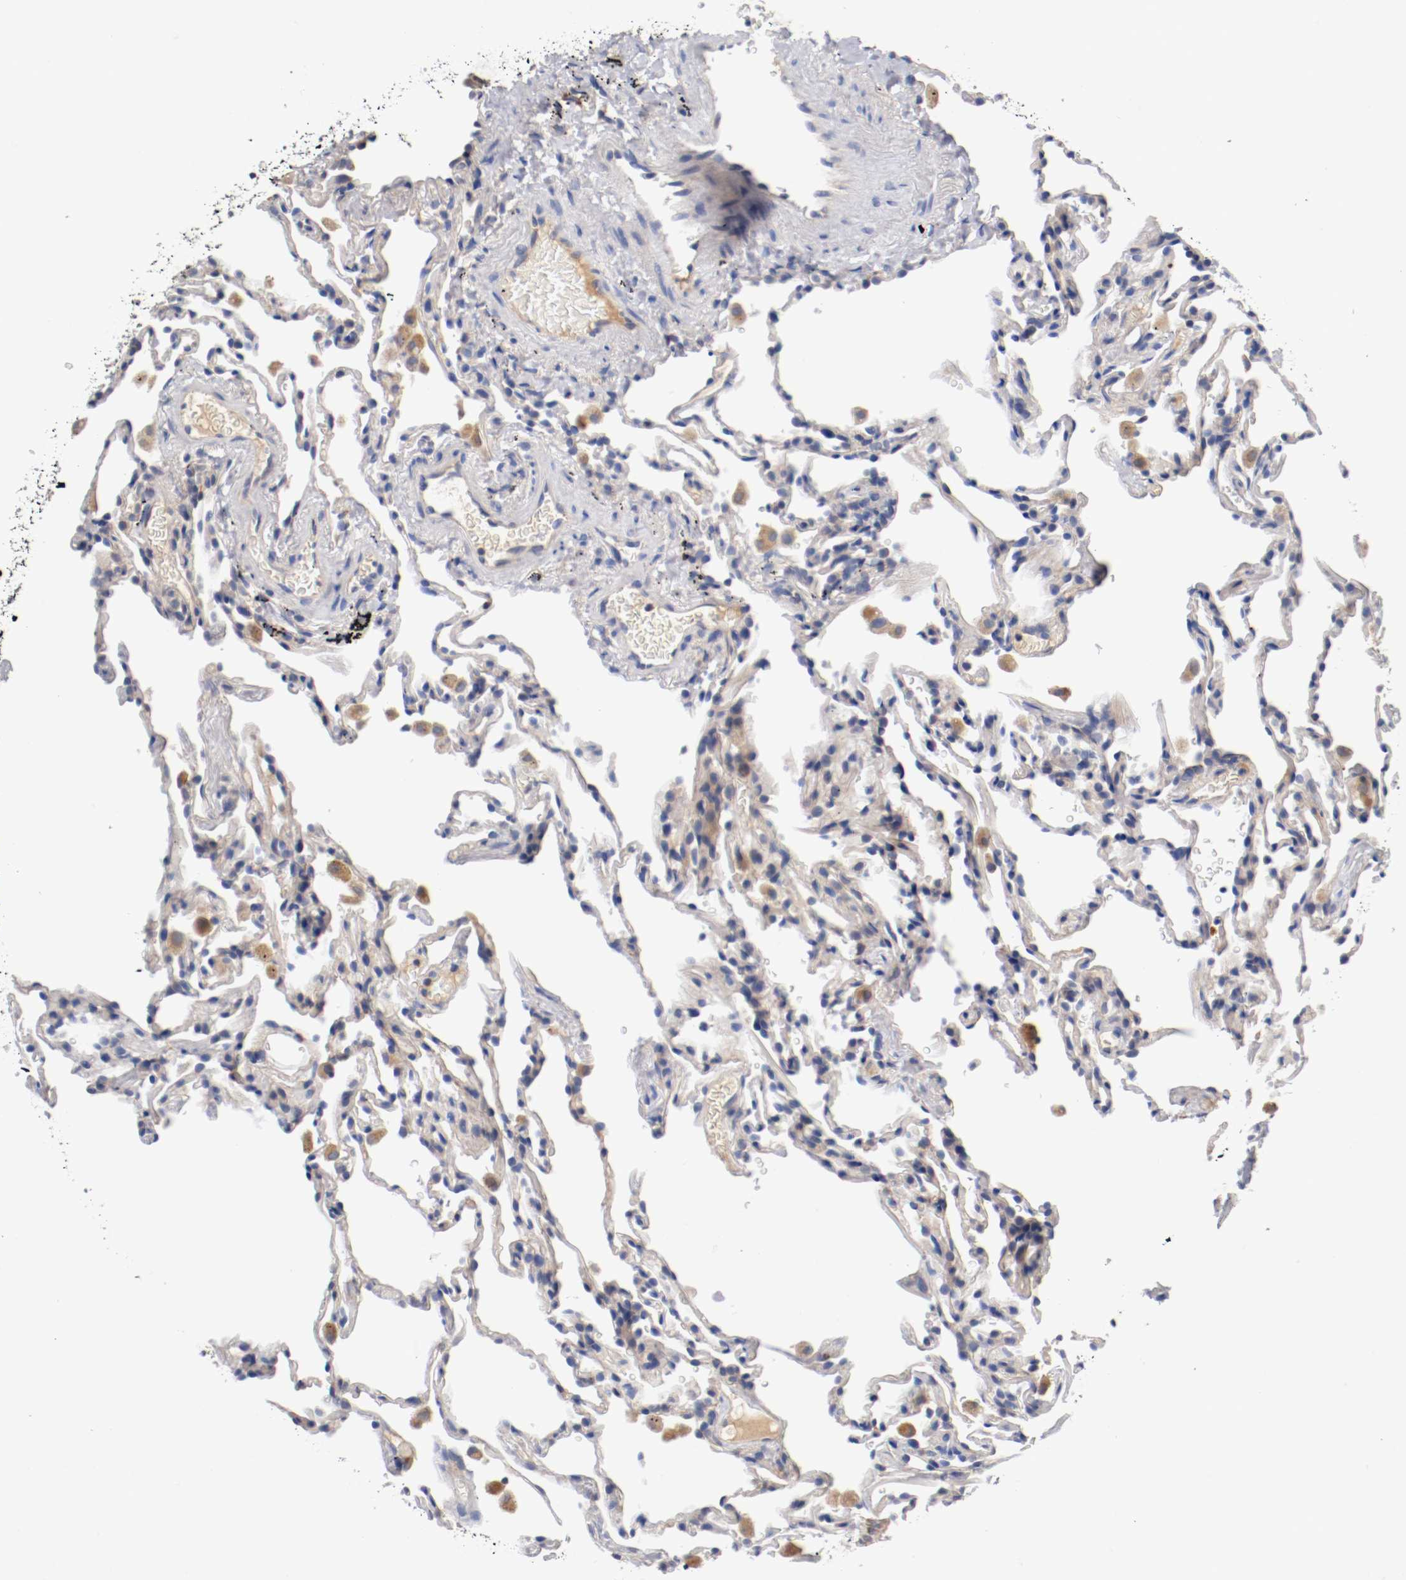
{"staining": {"intensity": "weak", "quantity": "25%-75%", "location": "cytoplasmic/membranous"}, "tissue": "lung", "cell_type": "Alveolar cells", "image_type": "normal", "snomed": [{"axis": "morphology", "description": "Normal tissue, NOS"}, {"axis": "morphology", "description": "Soft tissue tumor metastatic"}, {"axis": "topography", "description": "Lung"}], "caption": "IHC of unremarkable lung exhibits low levels of weak cytoplasmic/membranous expression in approximately 25%-75% of alveolar cells.", "gene": "PCSK6", "patient": {"sex": "male", "age": 59}}